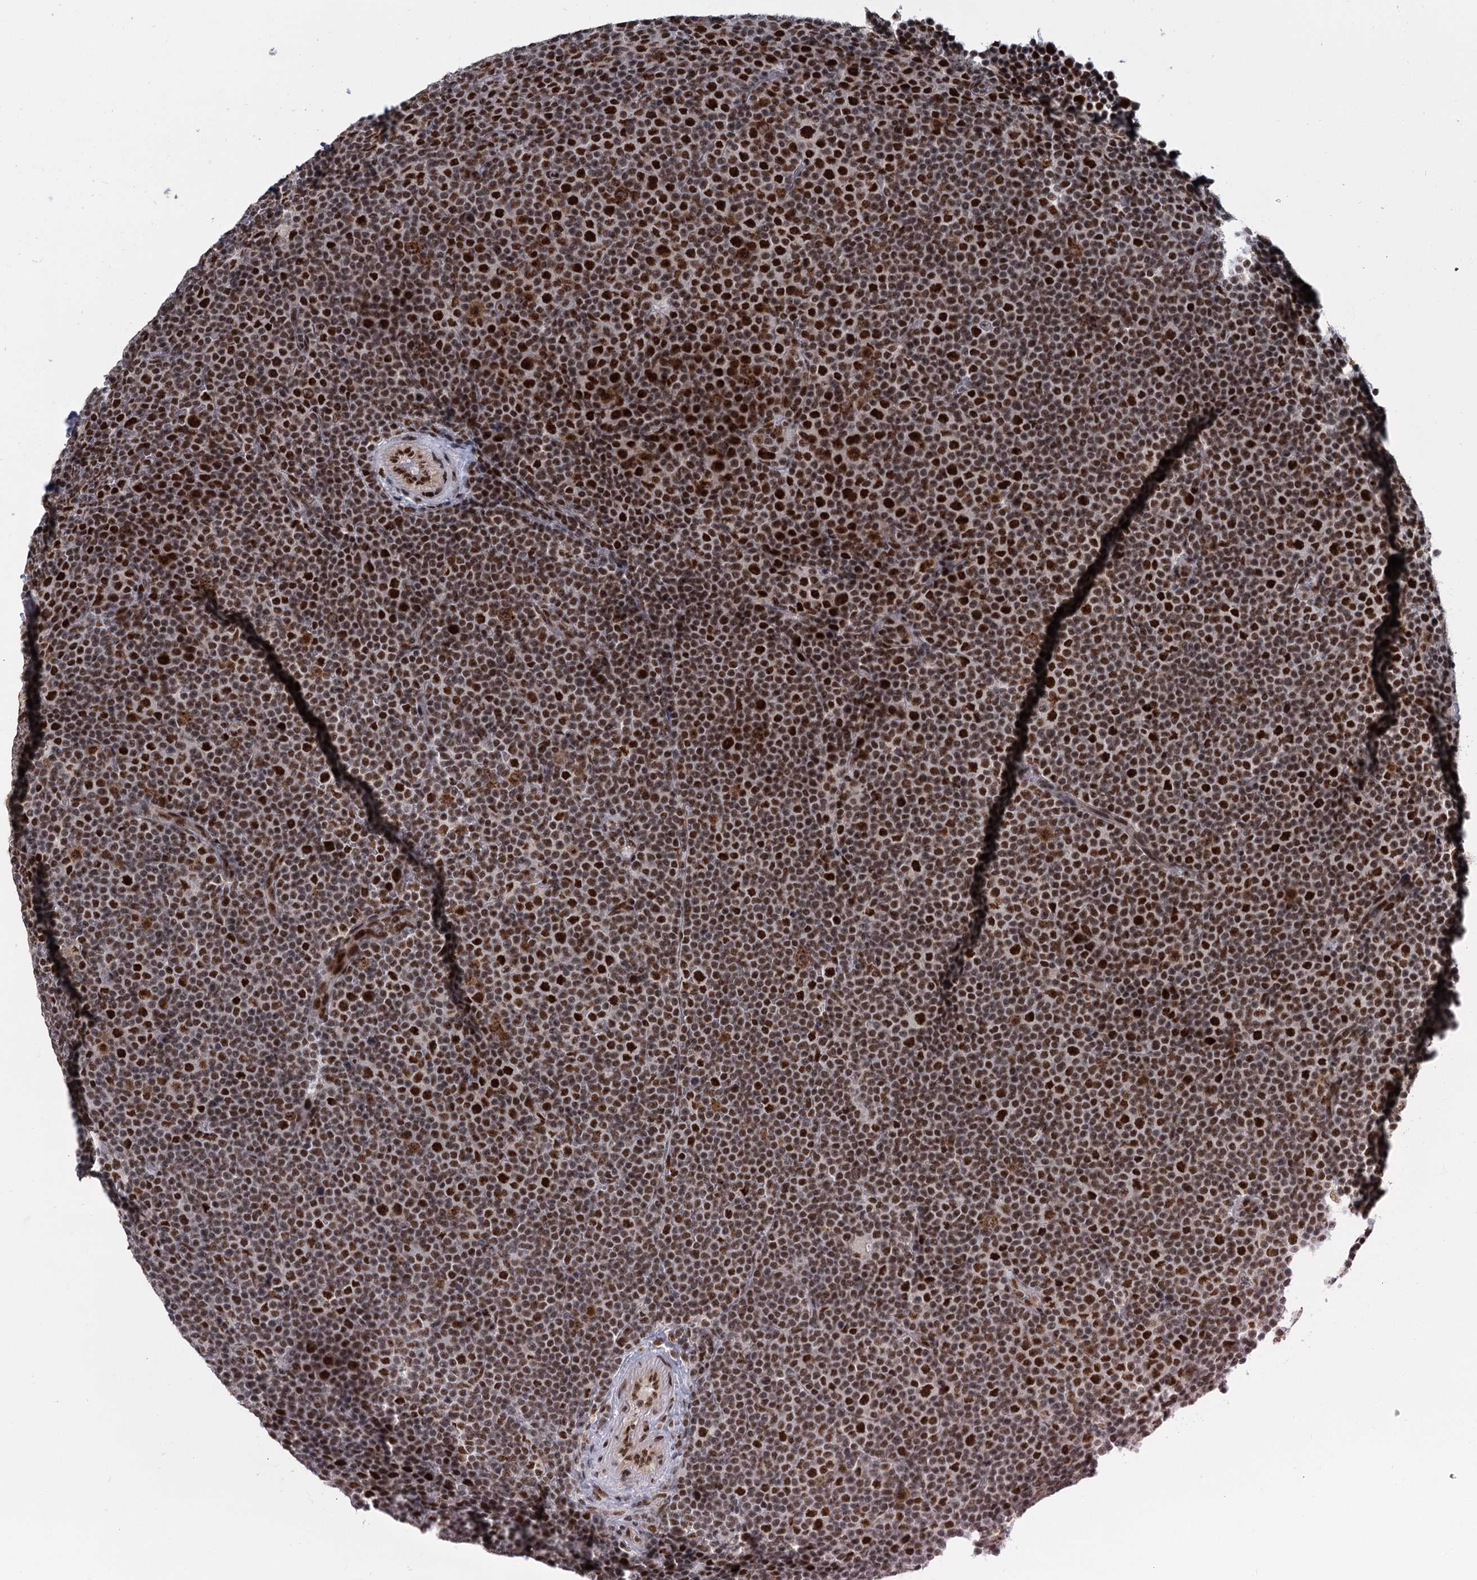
{"staining": {"intensity": "strong", "quantity": ">75%", "location": "nuclear"}, "tissue": "lymphoma", "cell_type": "Tumor cells", "image_type": "cancer", "snomed": [{"axis": "morphology", "description": "Malignant lymphoma, non-Hodgkin's type, Low grade"}, {"axis": "topography", "description": "Lymph node"}], "caption": "An immunohistochemistry micrograph of neoplastic tissue is shown. Protein staining in brown shows strong nuclear positivity in lymphoma within tumor cells. Nuclei are stained in blue.", "gene": "WBP4", "patient": {"sex": "female", "age": 67}}